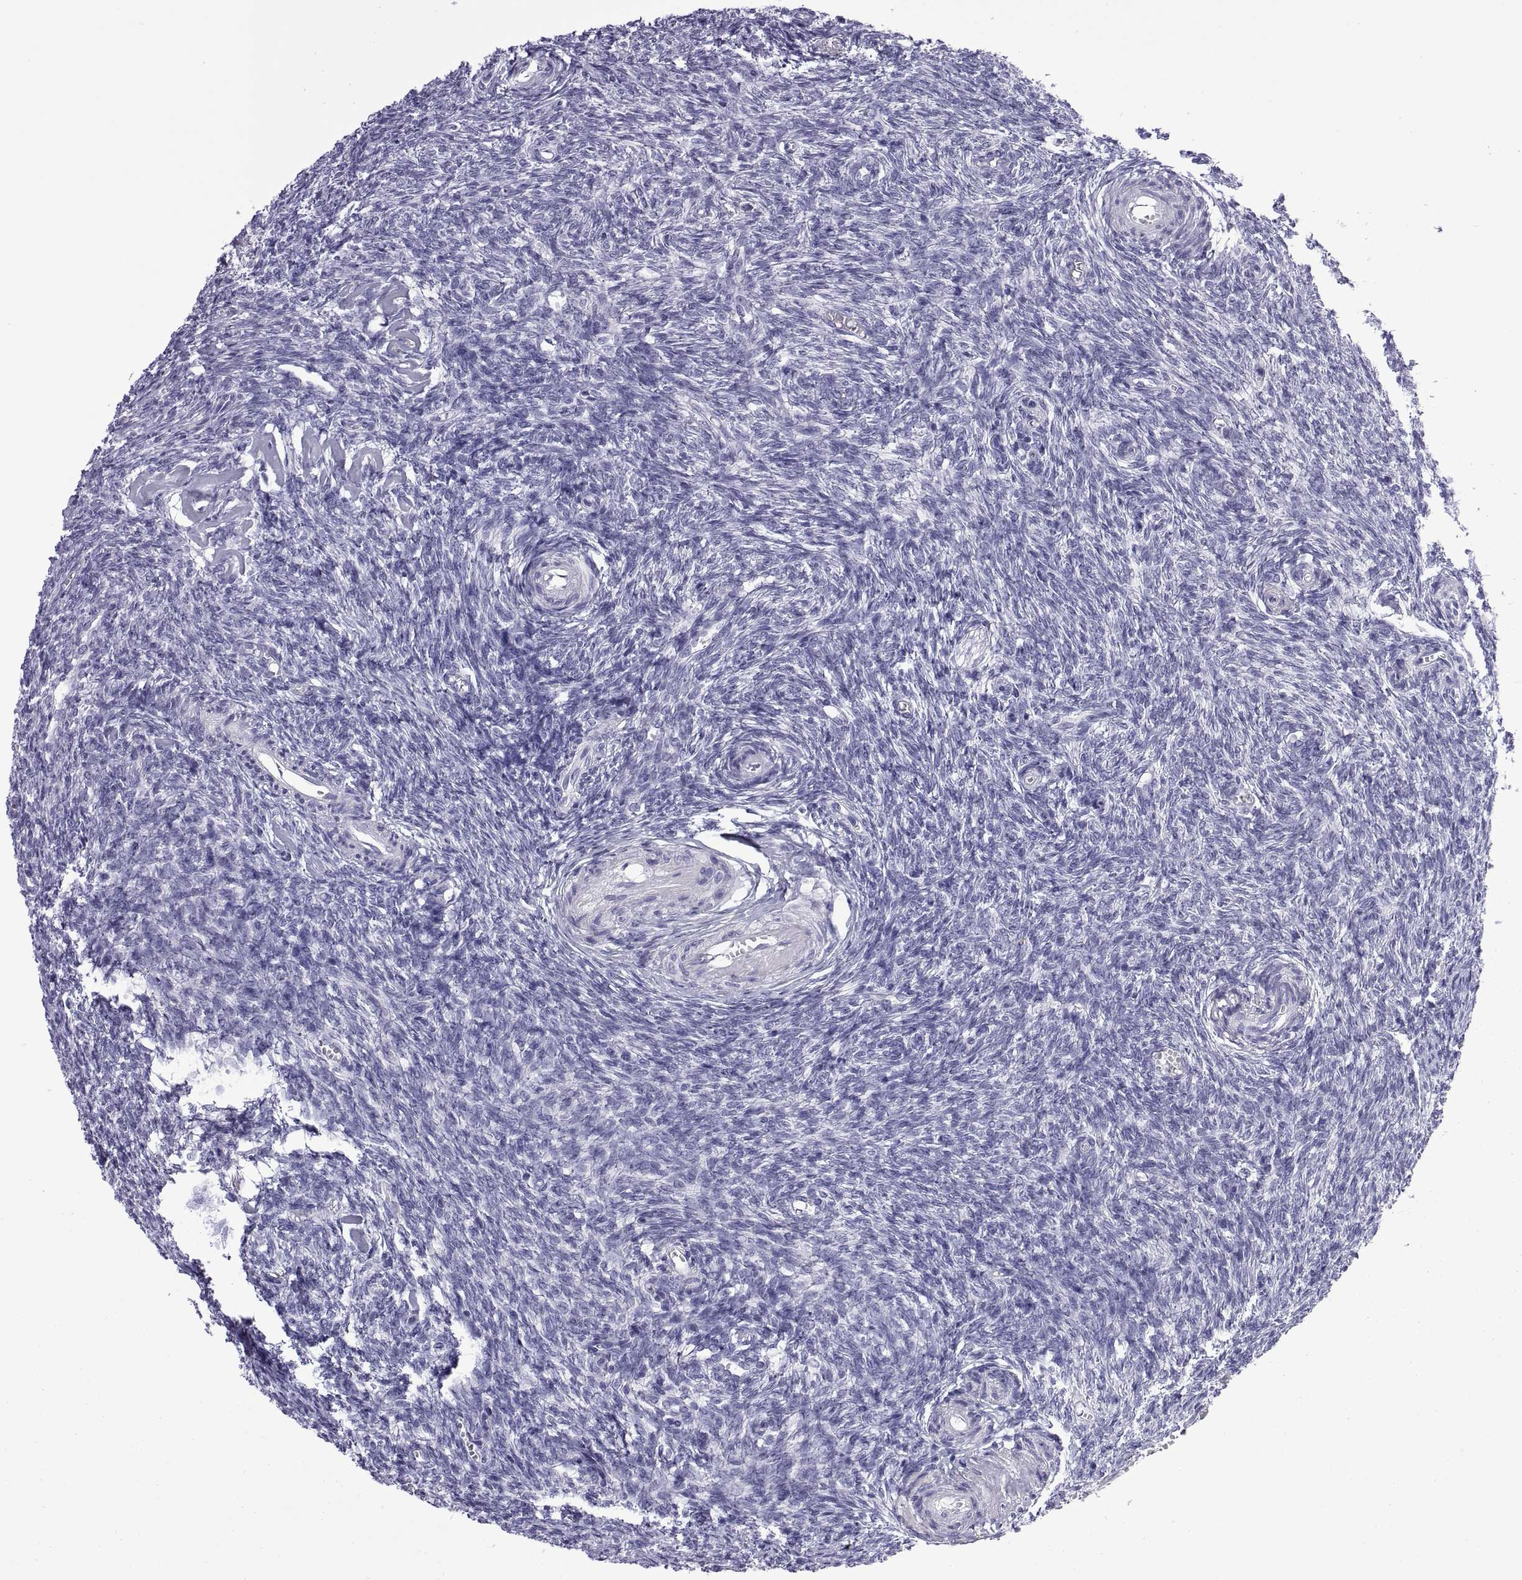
{"staining": {"intensity": "negative", "quantity": "none", "location": "none"}, "tissue": "ovary", "cell_type": "Ovarian stroma cells", "image_type": "normal", "snomed": [{"axis": "morphology", "description": "Normal tissue, NOS"}, {"axis": "topography", "description": "Ovary"}], "caption": "DAB (3,3'-diaminobenzidine) immunohistochemical staining of normal human ovary displays no significant staining in ovarian stroma cells. (IHC, brightfield microscopy, high magnification).", "gene": "CRISP1", "patient": {"sex": "female", "age": 43}}